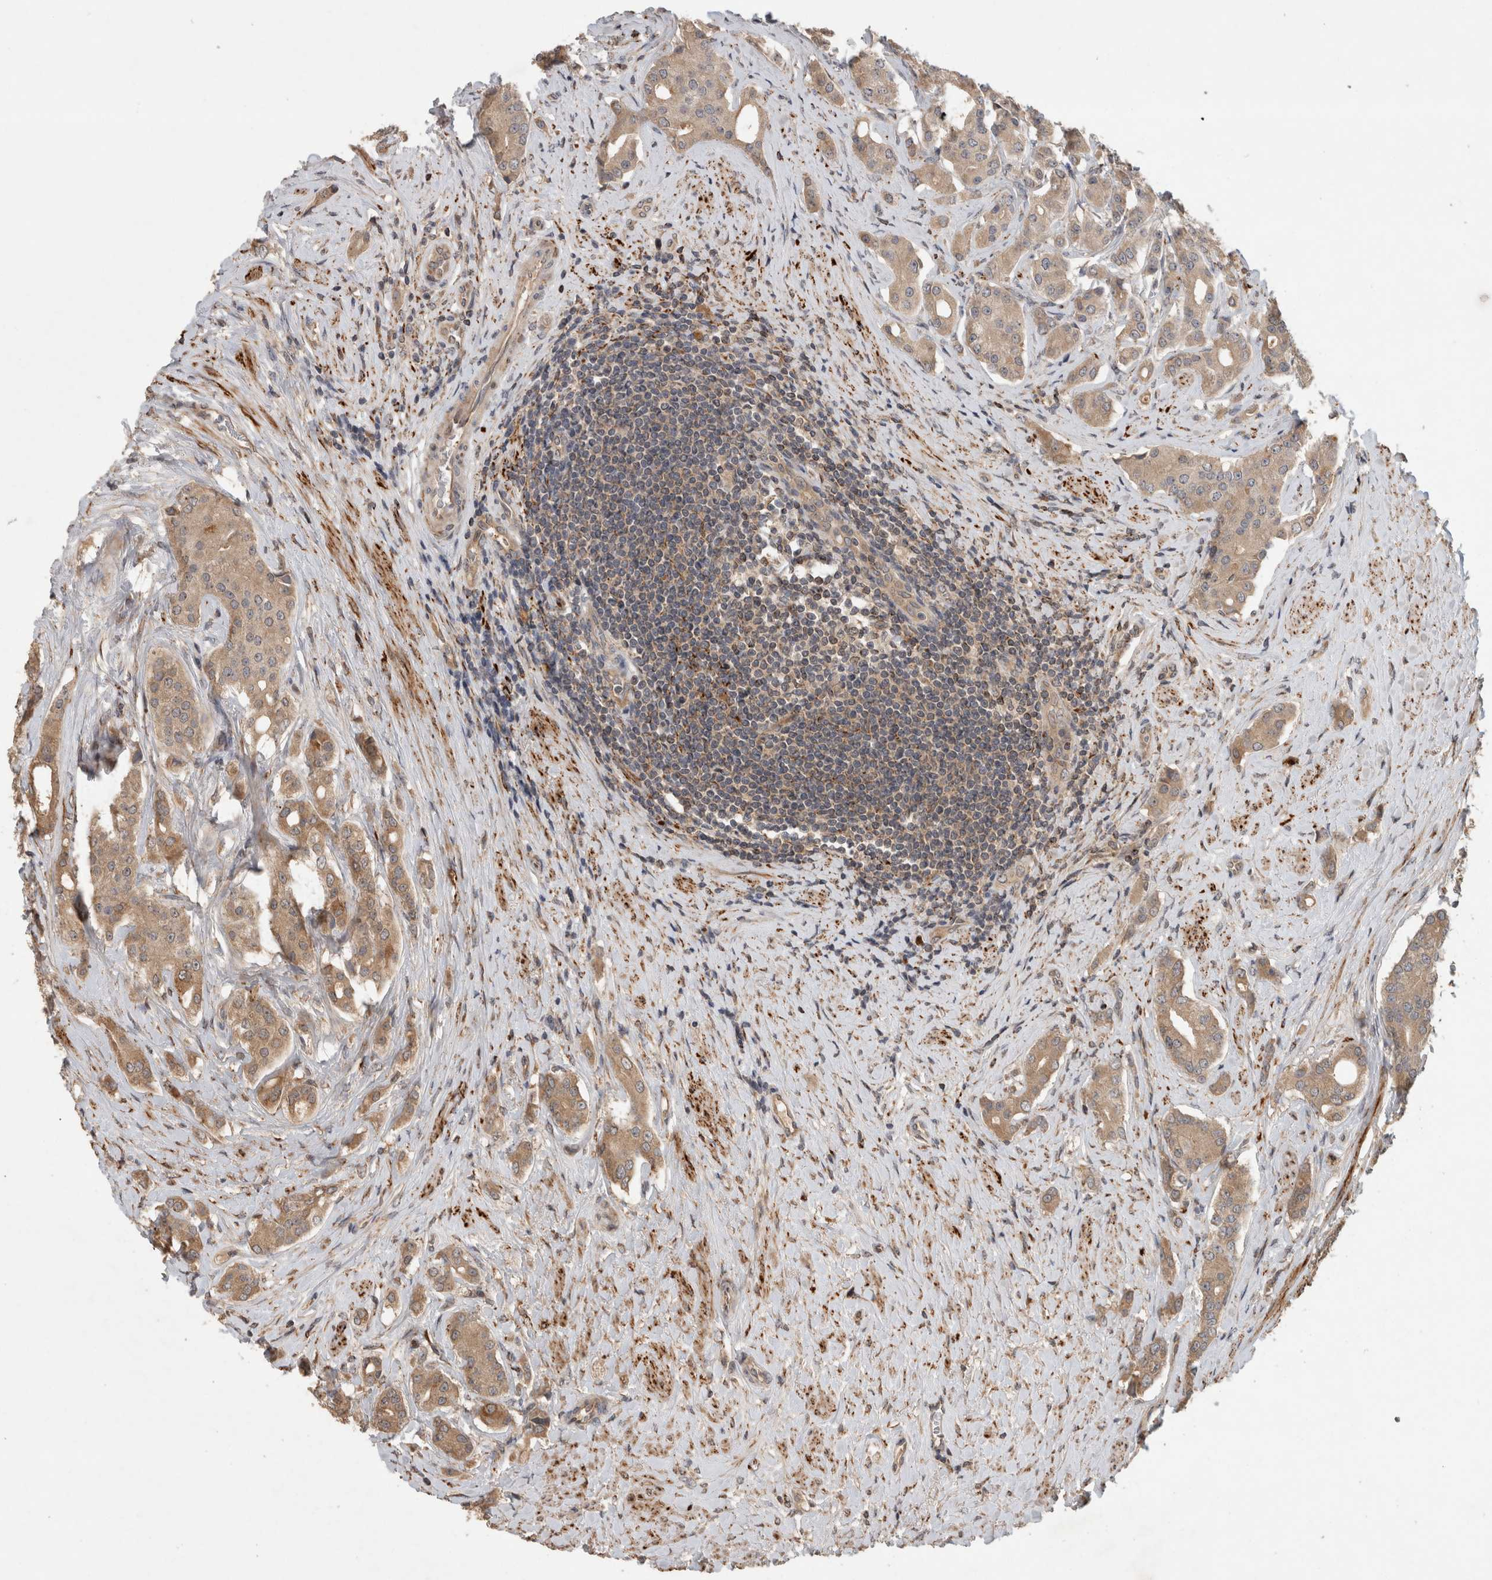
{"staining": {"intensity": "weak", "quantity": ">75%", "location": "cytoplasmic/membranous"}, "tissue": "prostate cancer", "cell_type": "Tumor cells", "image_type": "cancer", "snomed": [{"axis": "morphology", "description": "Adenocarcinoma, High grade"}, {"axis": "topography", "description": "Prostate"}], "caption": "DAB immunohistochemical staining of human adenocarcinoma (high-grade) (prostate) shows weak cytoplasmic/membranous protein staining in about >75% of tumor cells.", "gene": "SERAC1", "patient": {"sex": "male", "age": 71}}